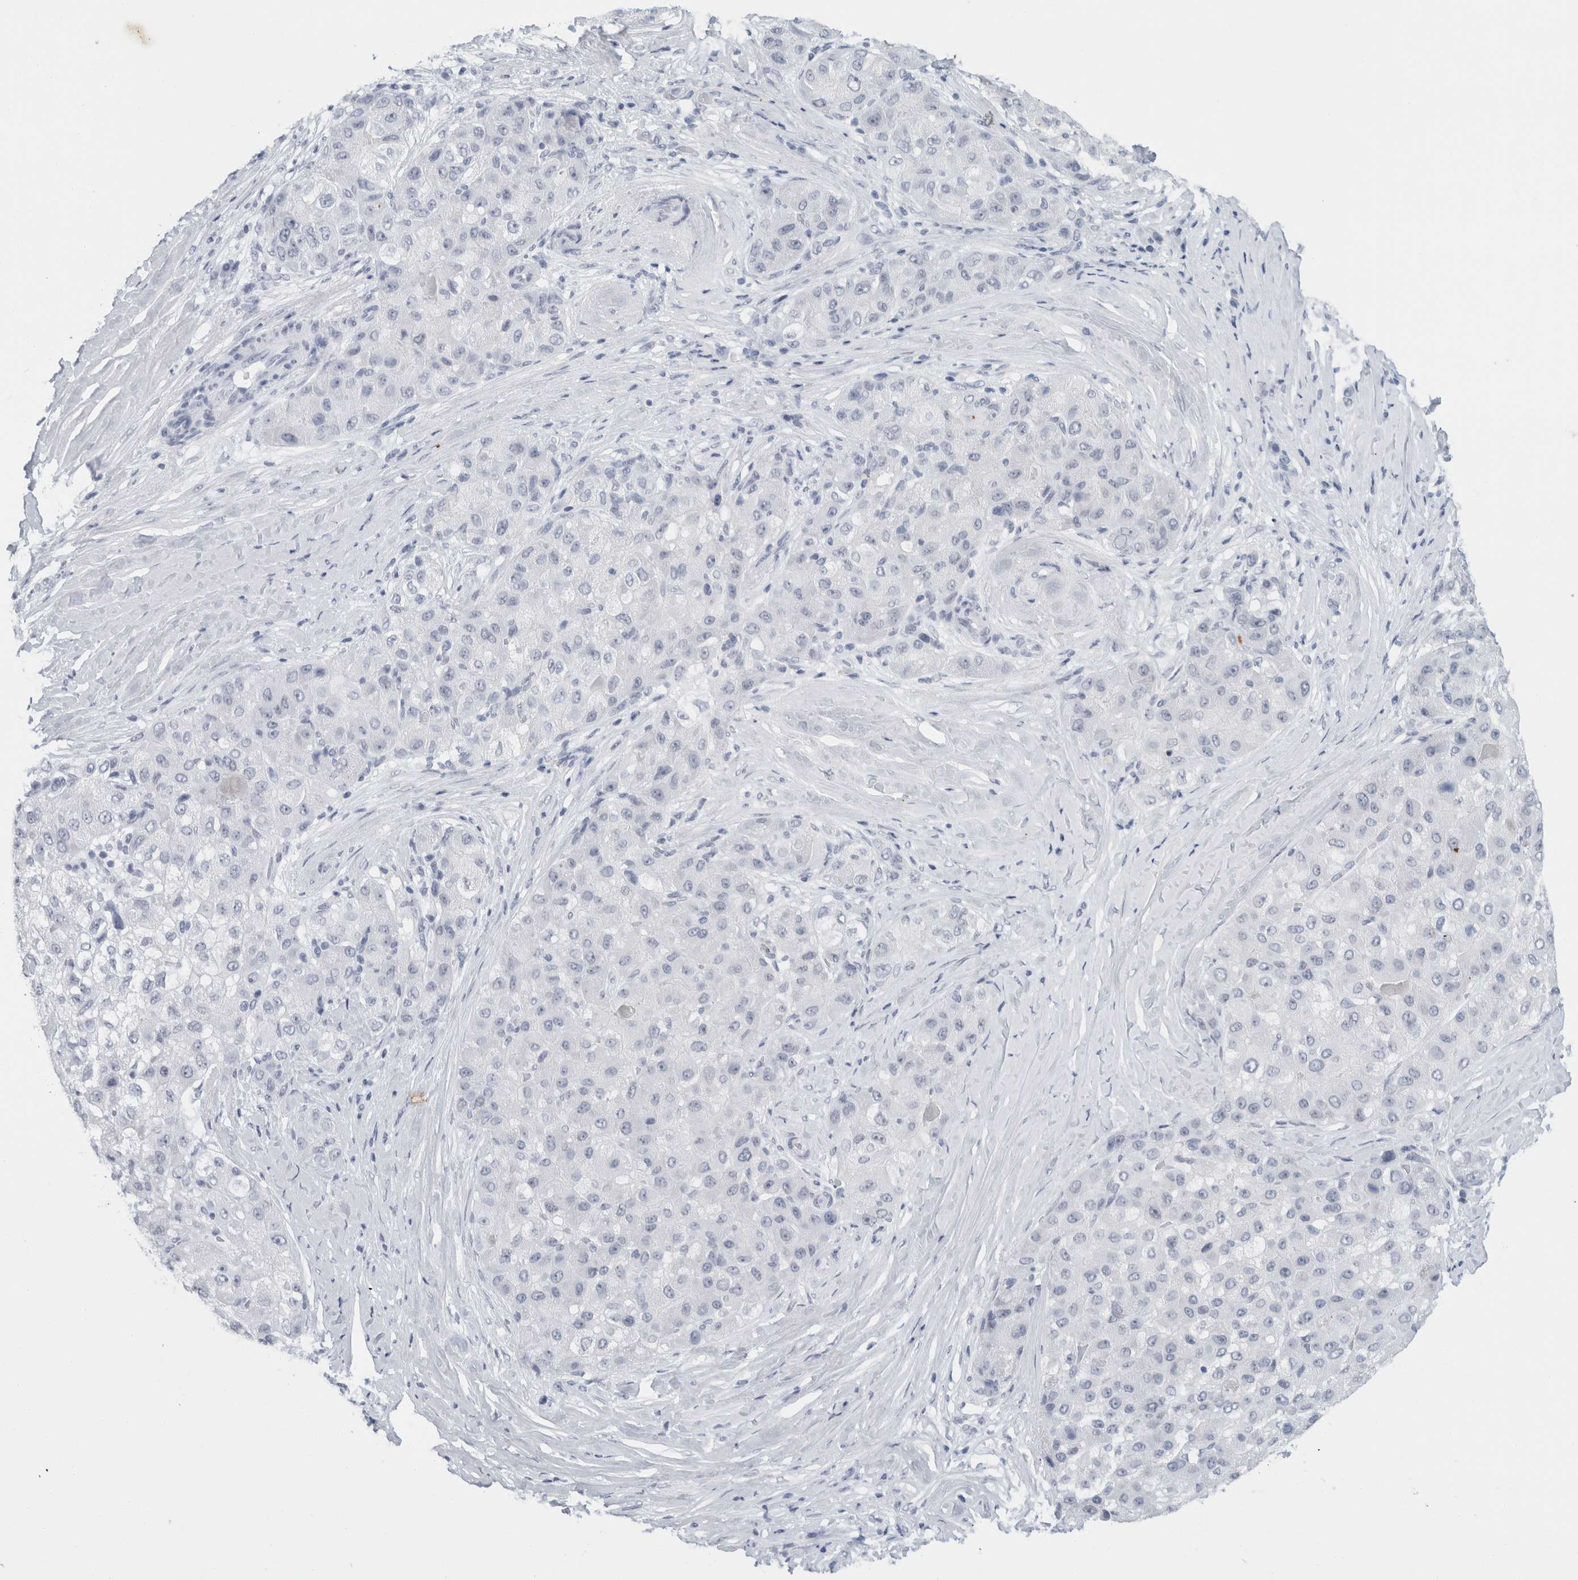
{"staining": {"intensity": "negative", "quantity": "none", "location": "none"}, "tissue": "liver cancer", "cell_type": "Tumor cells", "image_type": "cancer", "snomed": [{"axis": "morphology", "description": "Carcinoma, Hepatocellular, NOS"}, {"axis": "topography", "description": "Liver"}], "caption": "A histopathology image of human liver cancer (hepatocellular carcinoma) is negative for staining in tumor cells. Brightfield microscopy of immunohistochemistry stained with DAB (brown) and hematoxylin (blue), captured at high magnification.", "gene": "ZNF770", "patient": {"sex": "male", "age": 80}}